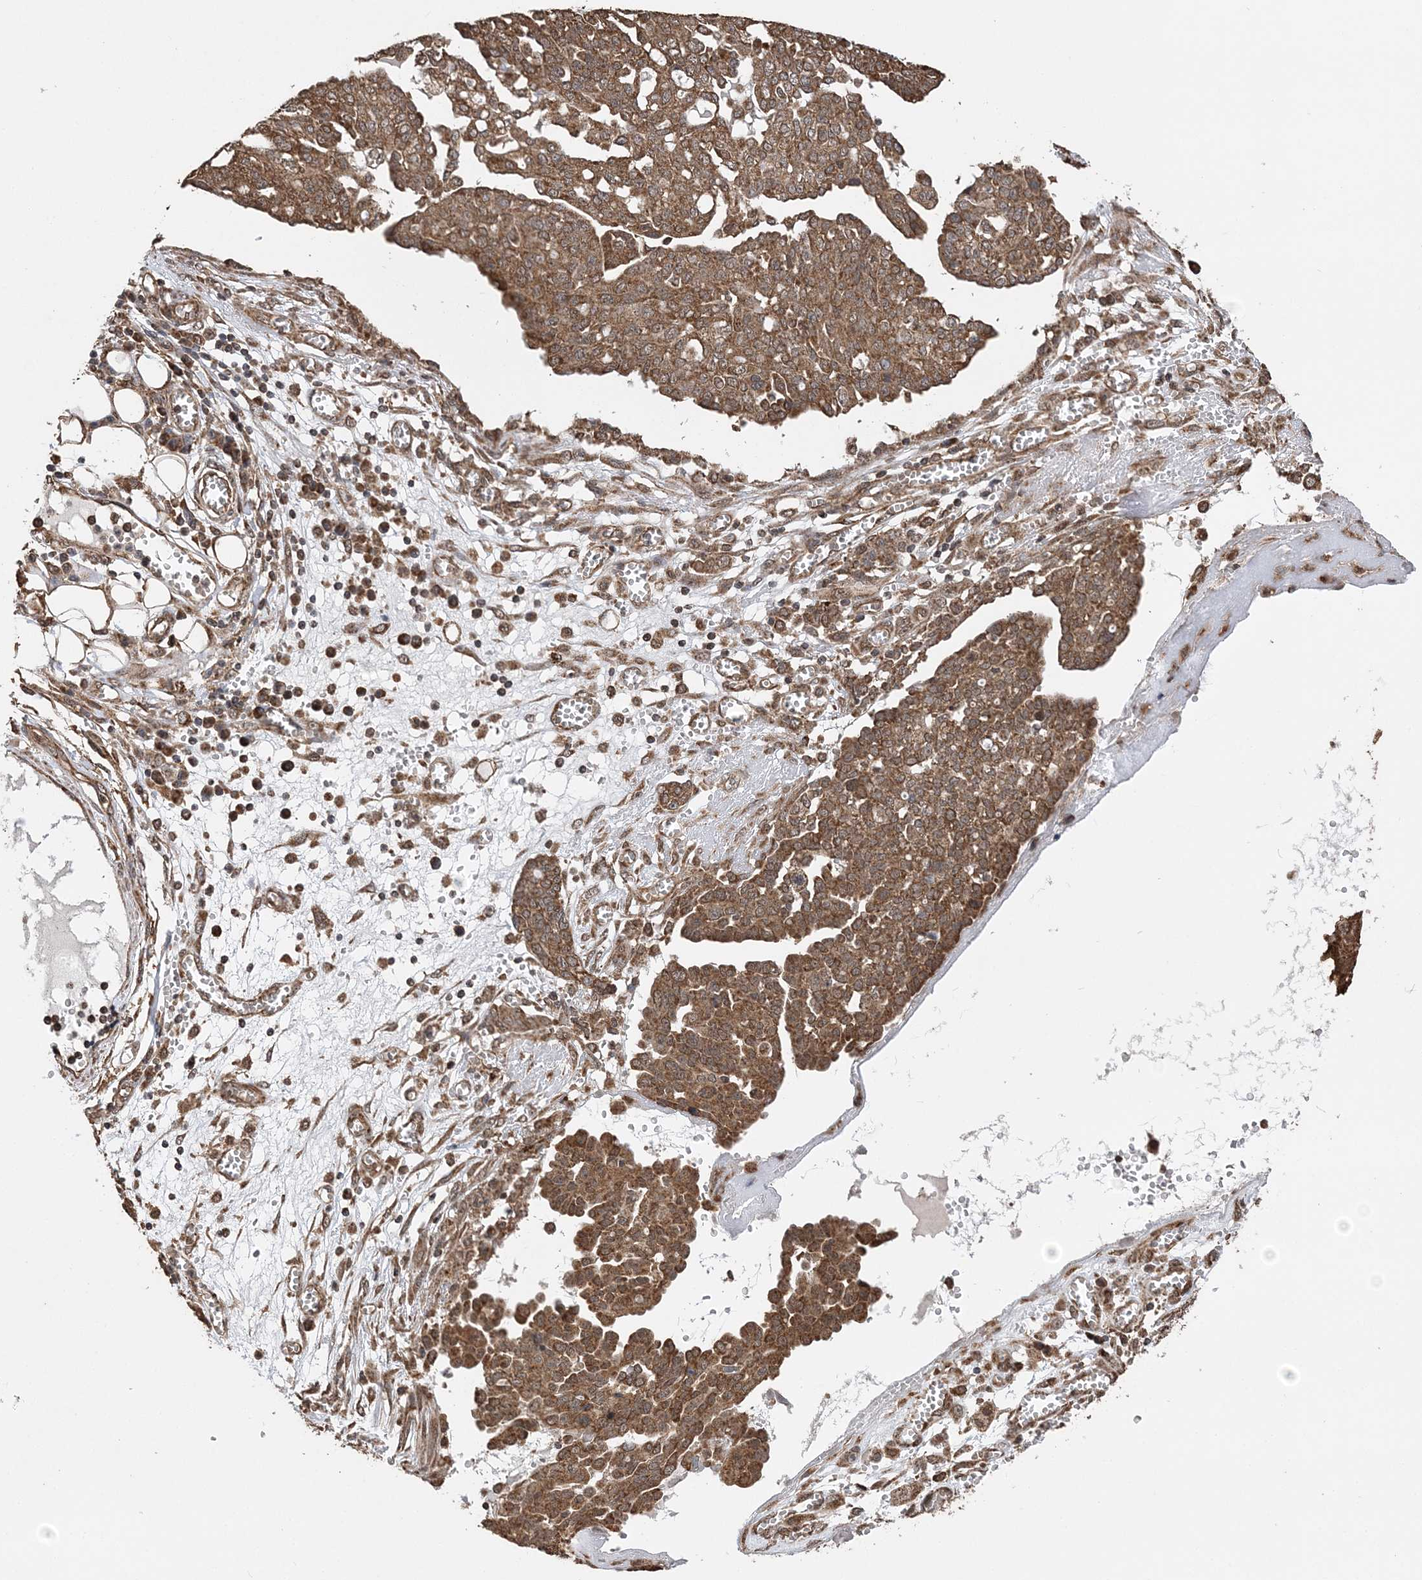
{"staining": {"intensity": "moderate", "quantity": ">75%", "location": "cytoplasmic/membranous"}, "tissue": "ovarian cancer", "cell_type": "Tumor cells", "image_type": "cancer", "snomed": [{"axis": "morphology", "description": "Cystadenocarcinoma, serous, NOS"}, {"axis": "topography", "description": "Soft tissue"}, {"axis": "topography", "description": "Ovary"}], "caption": "Moderate cytoplasmic/membranous protein positivity is present in about >75% of tumor cells in serous cystadenocarcinoma (ovarian).", "gene": "PCBP1", "patient": {"sex": "female", "age": 57}}